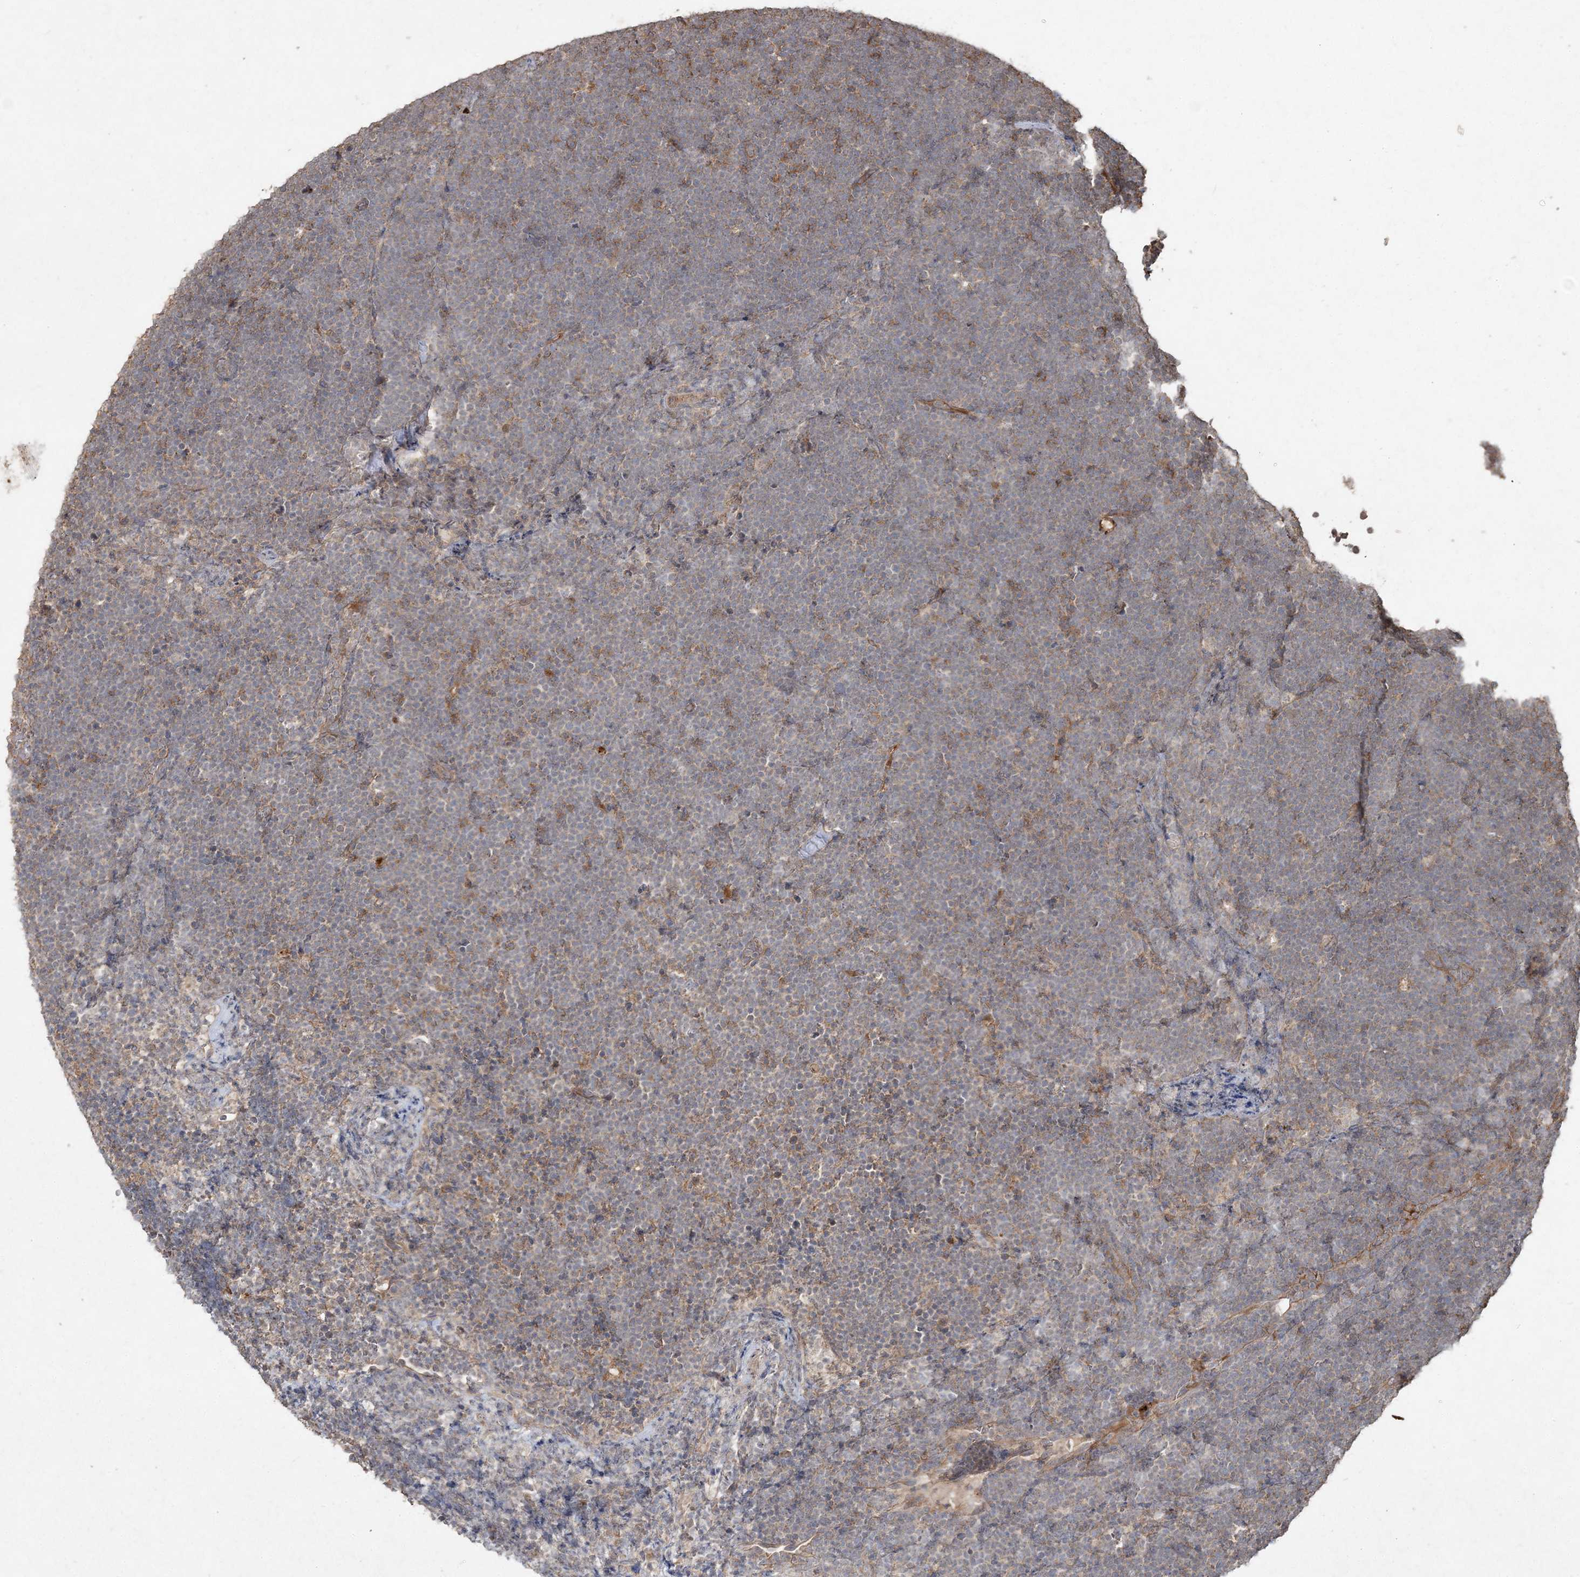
{"staining": {"intensity": "weak", "quantity": "25%-75%", "location": "cytoplasmic/membranous"}, "tissue": "lymphoma", "cell_type": "Tumor cells", "image_type": "cancer", "snomed": [{"axis": "morphology", "description": "Malignant lymphoma, non-Hodgkin's type, High grade"}, {"axis": "topography", "description": "Lymph node"}], "caption": "IHC (DAB (3,3'-diaminobenzidine)) staining of lymphoma reveals weak cytoplasmic/membranous protein expression in approximately 25%-75% of tumor cells.", "gene": "SPRY1", "patient": {"sex": "male", "age": 13}}